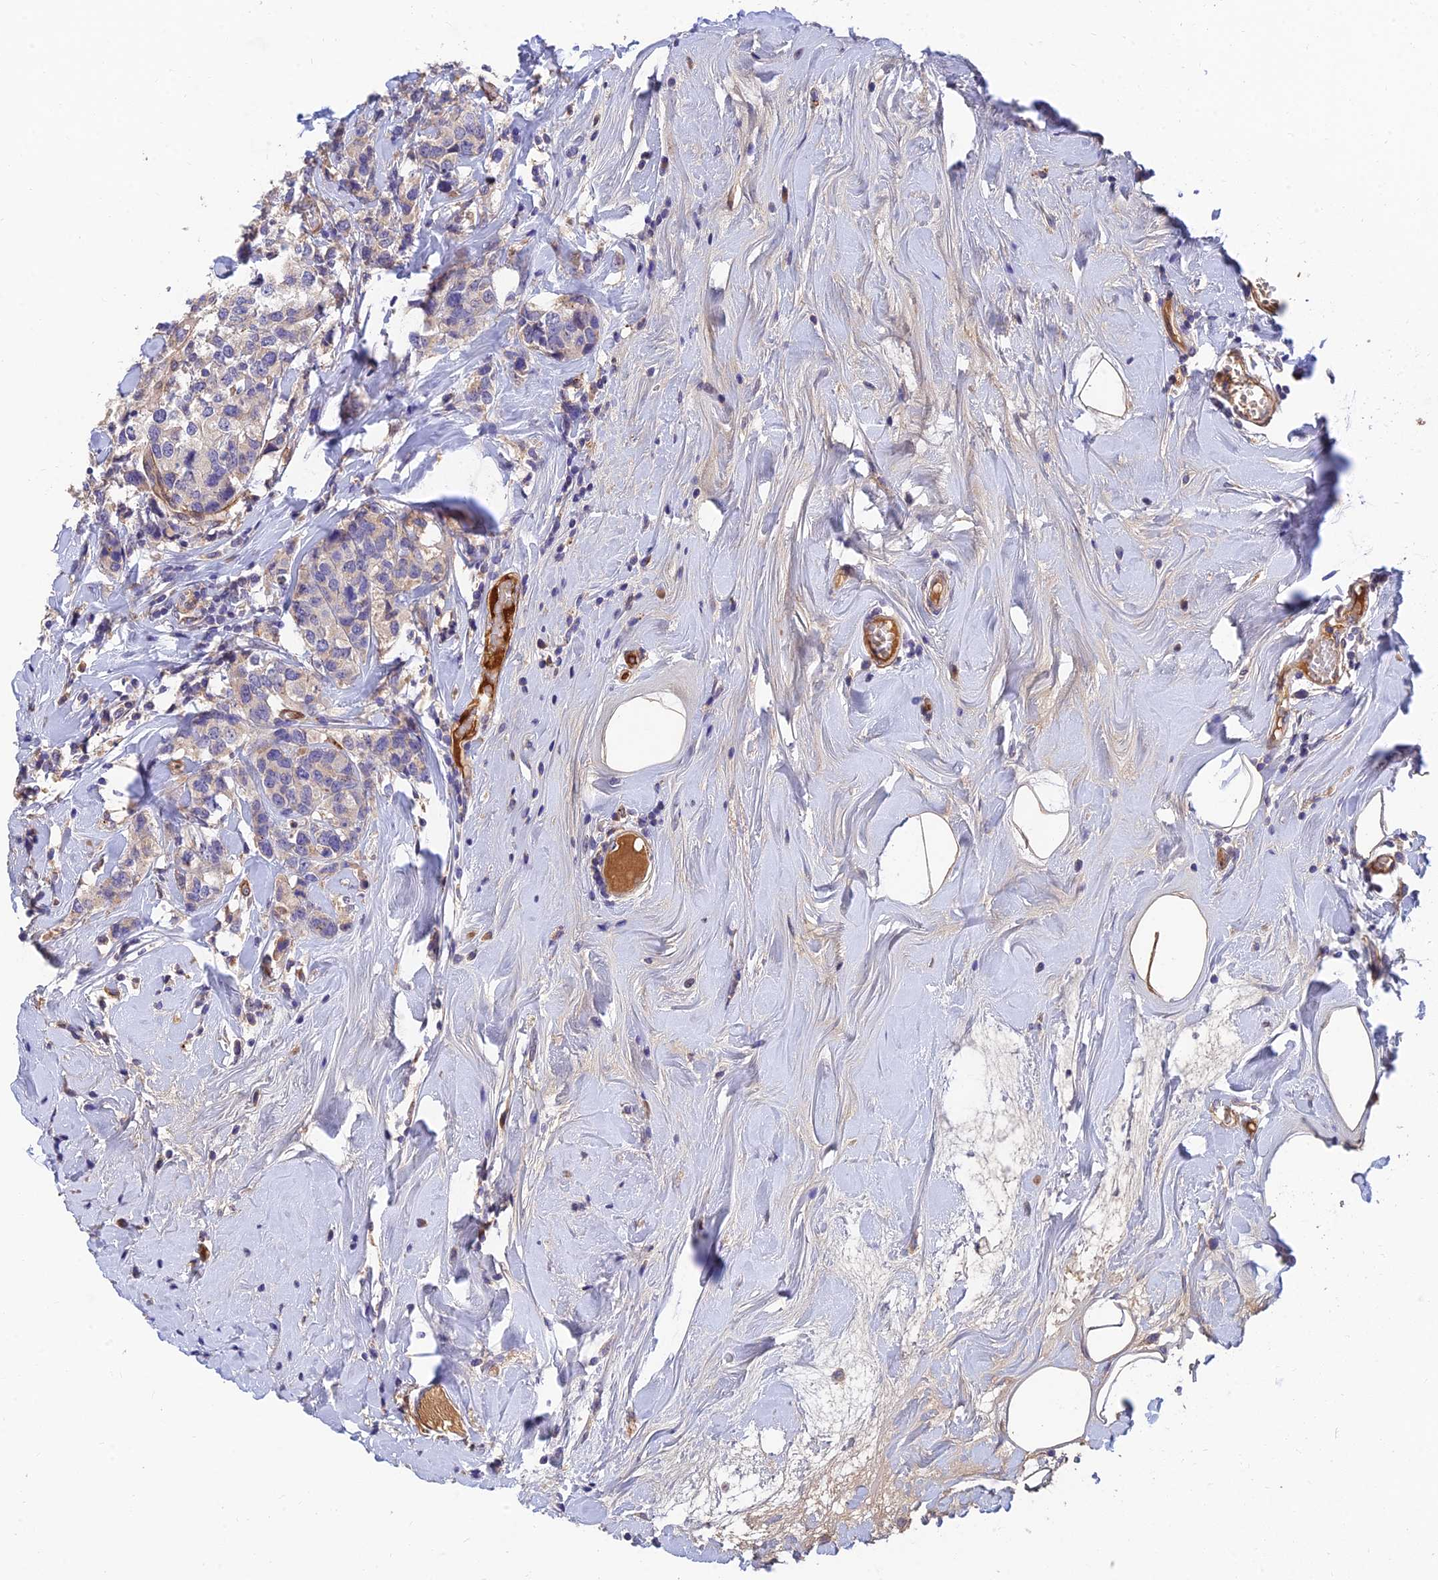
{"staining": {"intensity": "negative", "quantity": "none", "location": "none"}, "tissue": "breast cancer", "cell_type": "Tumor cells", "image_type": "cancer", "snomed": [{"axis": "morphology", "description": "Lobular carcinoma"}, {"axis": "topography", "description": "Breast"}], "caption": "Human lobular carcinoma (breast) stained for a protein using immunohistochemistry demonstrates no expression in tumor cells.", "gene": "MRPL35", "patient": {"sex": "female", "age": 59}}